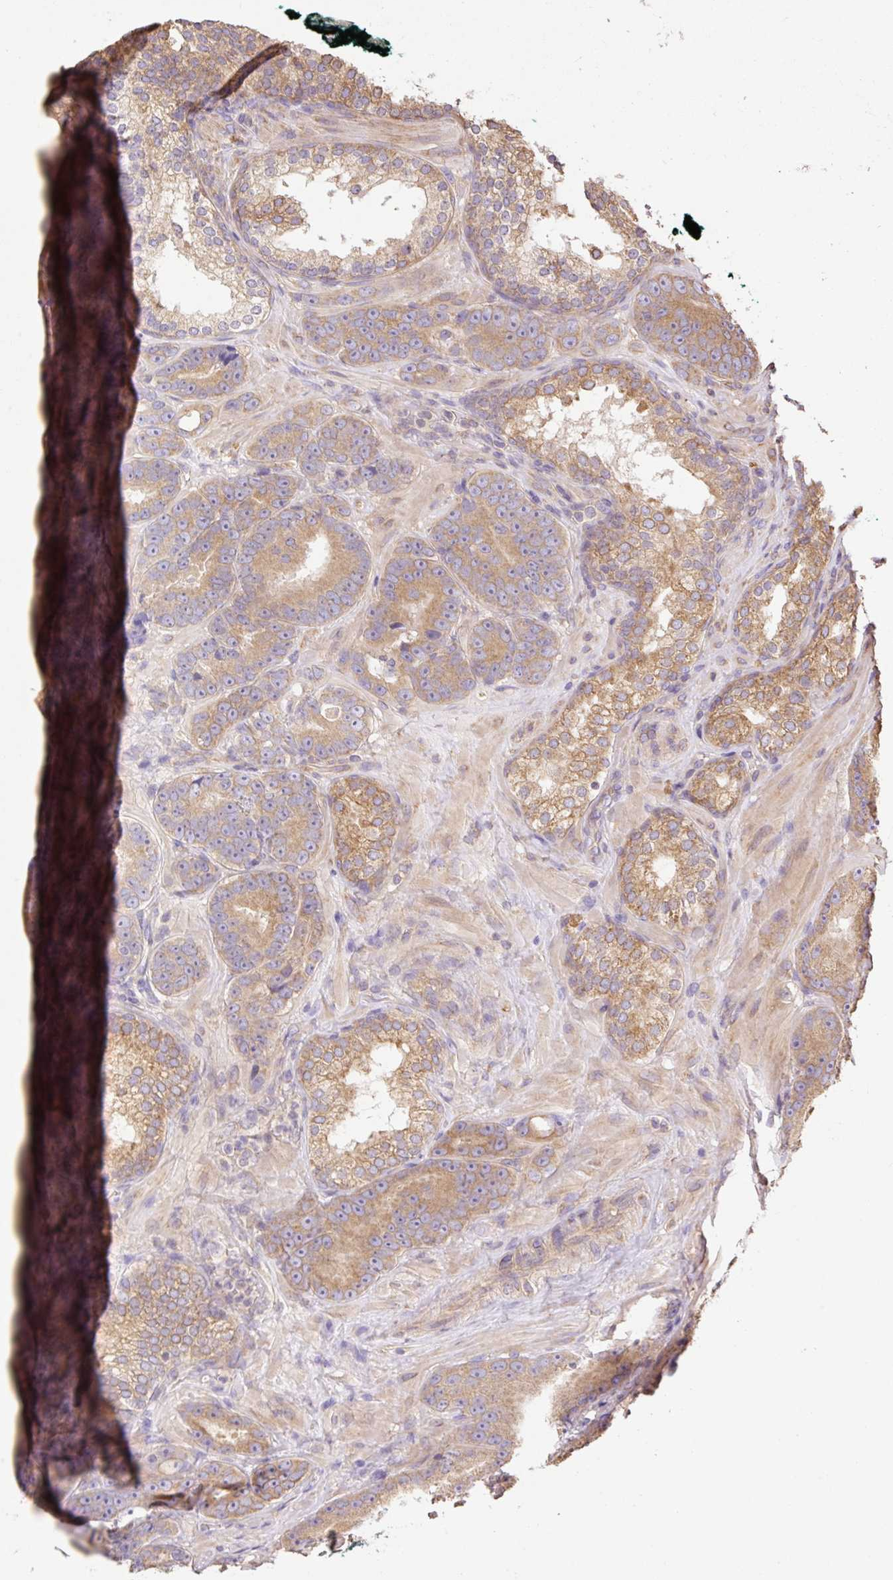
{"staining": {"intensity": "moderate", "quantity": ">75%", "location": "cytoplasmic/membranous"}, "tissue": "prostate cancer", "cell_type": "Tumor cells", "image_type": "cancer", "snomed": [{"axis": "morphology", "description": "Adenocarcinoma, Low grade"}, {"axis": "topography", "description": "Prostate"}], "caption": "Moderate cytoplasmic/membranous staining is appreciated in about >75% of tumor cells in prostate cancer. The staining is performed using DAB (3,3'-diaminobenzidine) brown chromogen to label protein expression. The nuclei are counter-stained blue using hematoxylin.", "gene": "DESI1", "patient": {"sex": "male", "age": 62}}